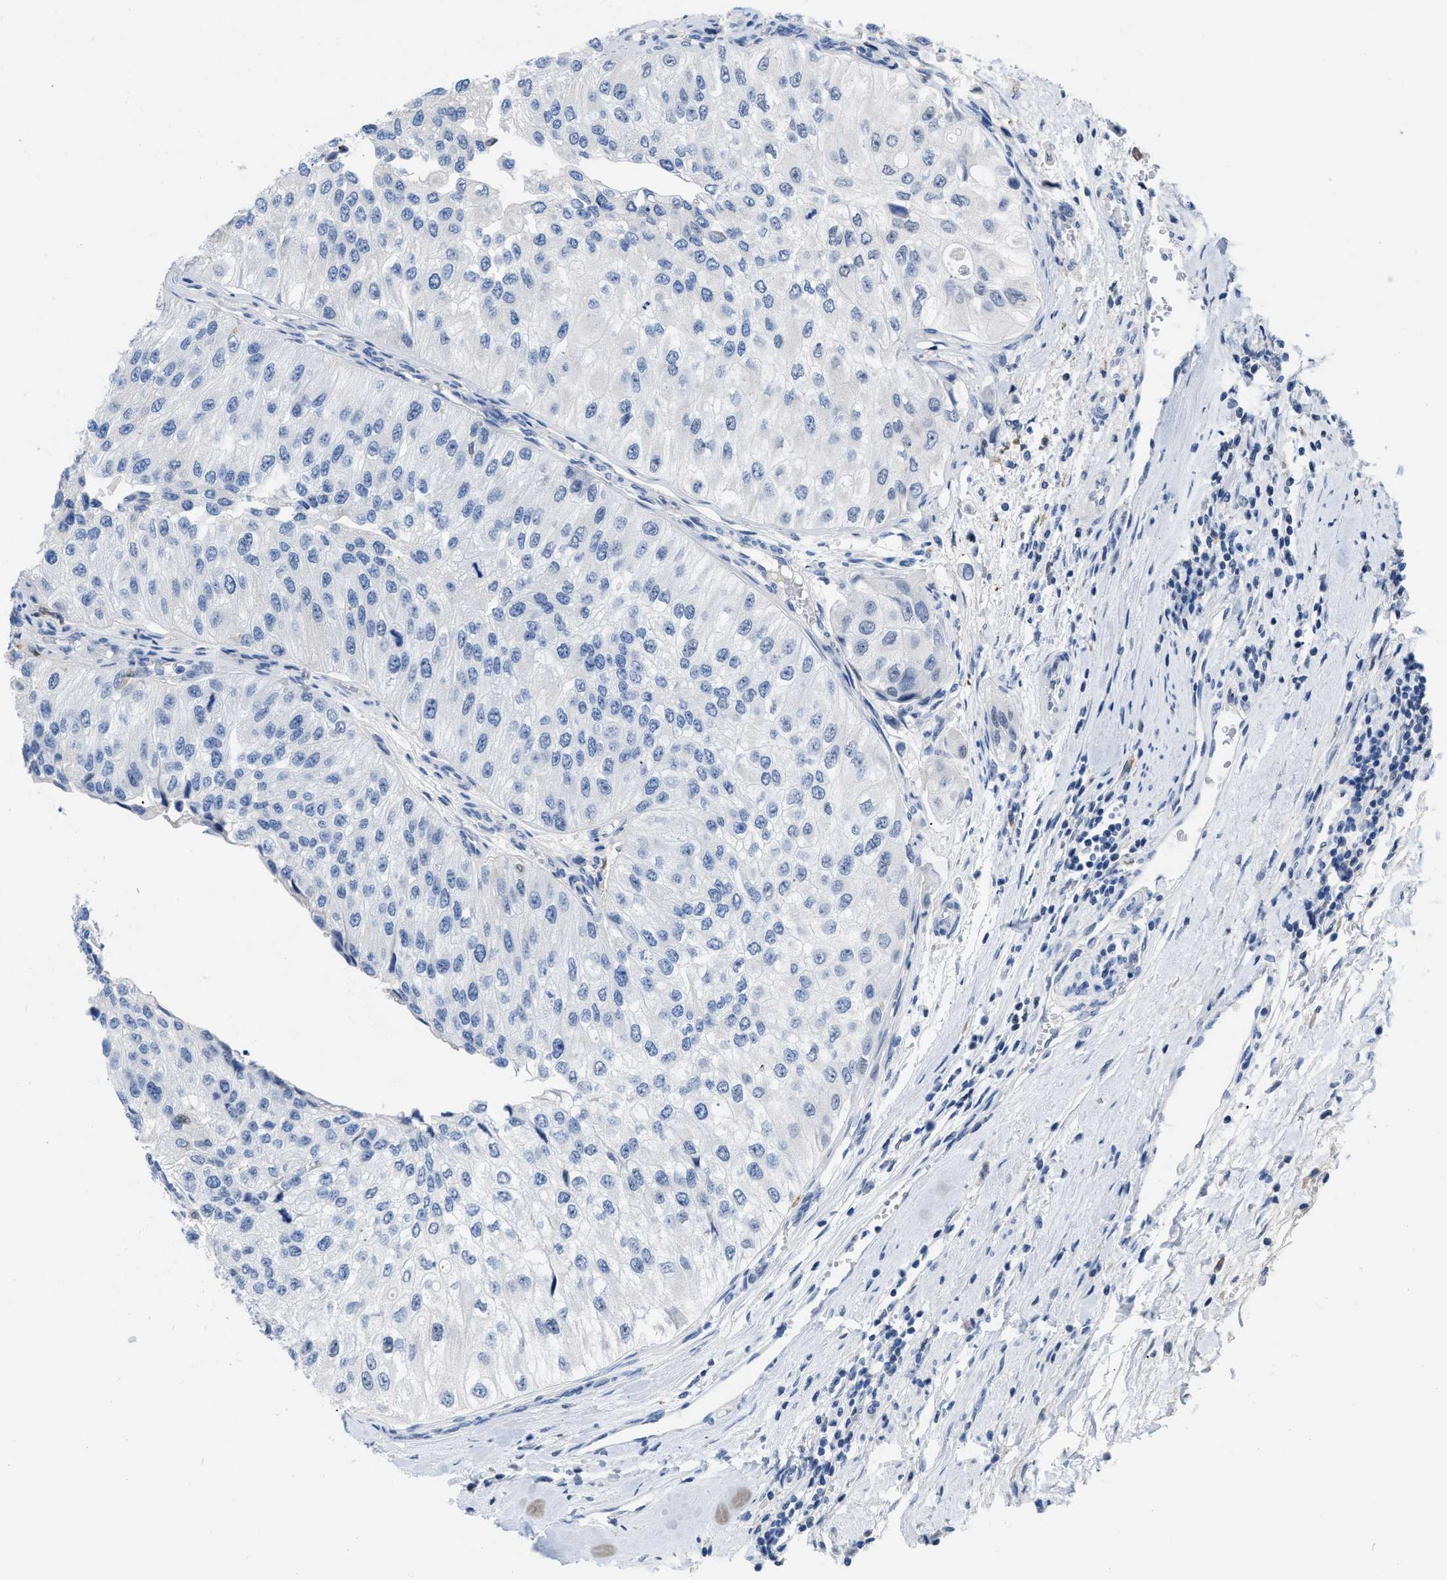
{"staining": {"intensity": "negative", "quantity": "none", "location": "none"}, "tissue": "urothelial cancer", "cell_type": "Tumor cells", "image_type": "cancer", "snomed": [{"axis": "morphology", "description": "Urothelial carcinoma, High grade"}, {"axis": "topography", "description": "Kidney"}, {"axis": "topography", "description": "Urinary bladder"}], "caption": "There is no significant staining in tumor cells of urothelial cancer. Nuclei are stained in blue.", "gene": "BOLL", "patient": {"sex": "male", "age": 77}}